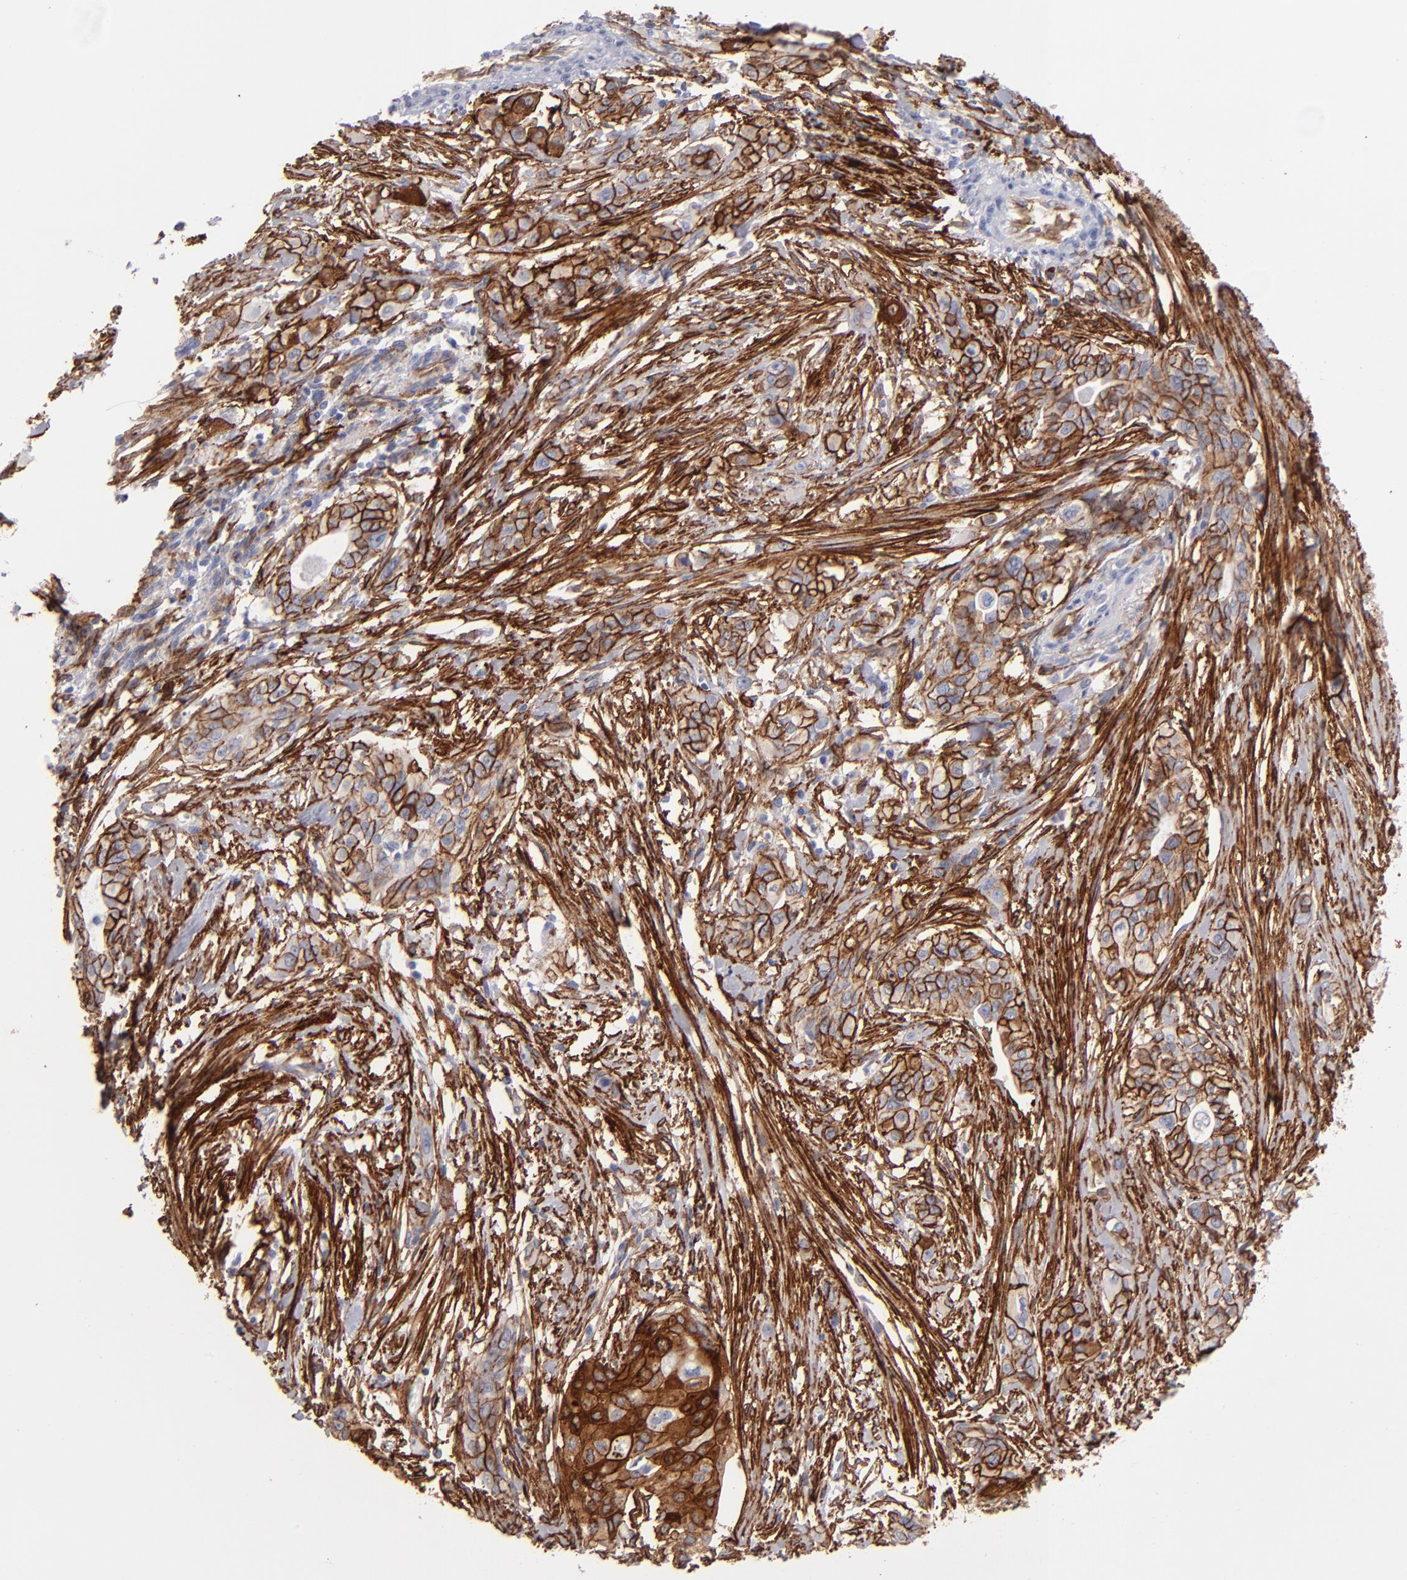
{"staining": {"intensity": "strong", "quantity": ">75%", "location": "cytoplasmic/membranous"}, "tissue": "pancreatic cancer", "cell_type": "Tumor cells", "image_type": "cancer", "snomed": [{"axis": "morphology", "description": "Adenocarcinoma, NOS"}, {"axis": "topography", "description": "Pancreas"}], "caption": "This photomicrograph displays IHC staining of pancreatic cancer (adenocarcinoma), with high strong cytoplasmic/membranous staining in approximately >75% of tumor cells.", "gene": "AHNAK2", "patient": {"sex": "female", "age": 60}}